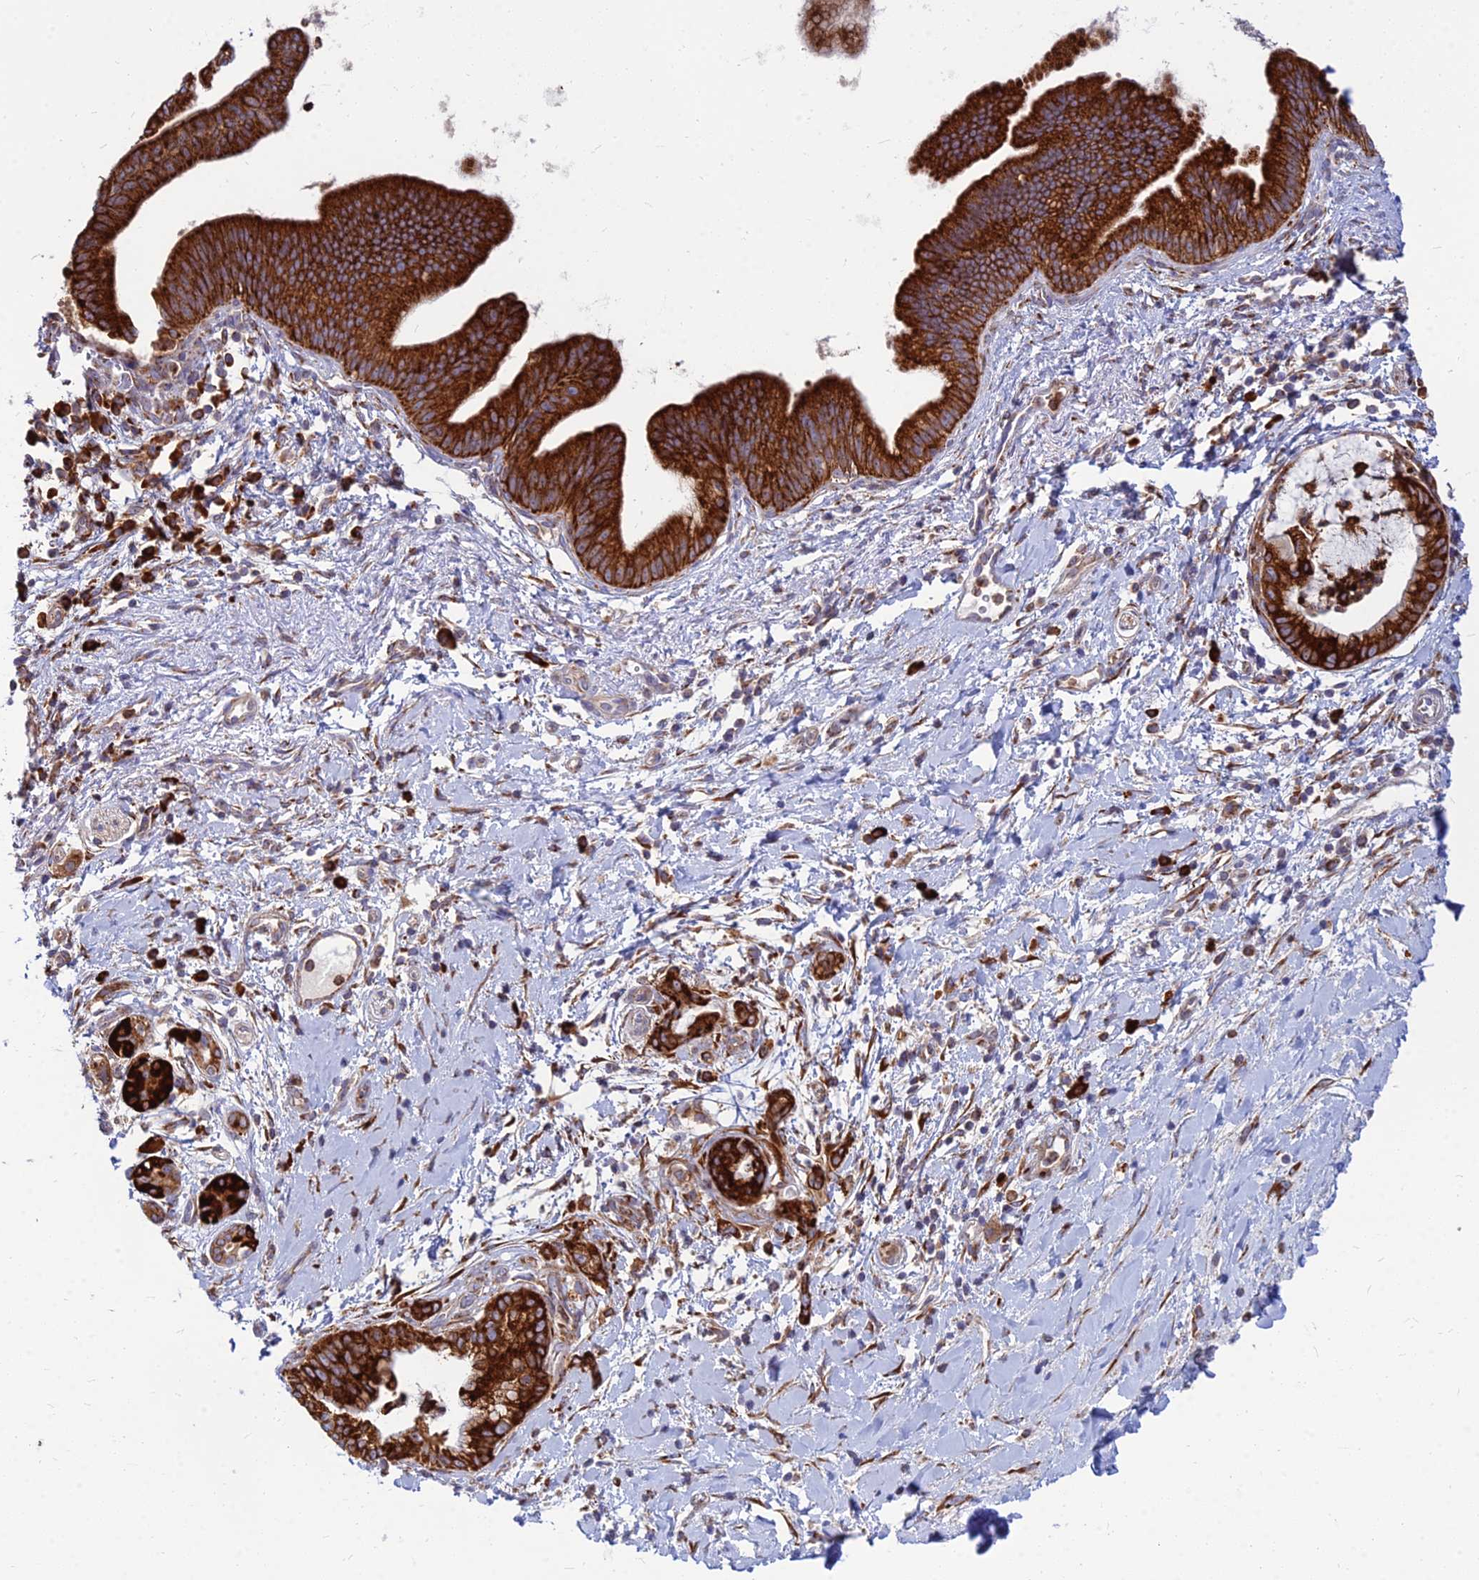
{"staining": {"intensity": "strong", "quantity": ">75%", "location": "cytoplasmic/membranous"}, "tissue": "pancreatic cancer", "cell_type": "Tumor cells", "image_type": "cancer", "snomed": [{"axis": "morphology", "description": "Adenocarcinoma, NOS"}, {"axis": "topography", "description": "Pancreas"}], "caption": "There is high levels of strong cytoplasmic/membranous expression in tumor cells of pancreatic adenocarcinoma, as demonstrated by immunohistochemical staining (brown color).", "gene": "CCT6B", "patient": {"sex": "male", "age": 78}}